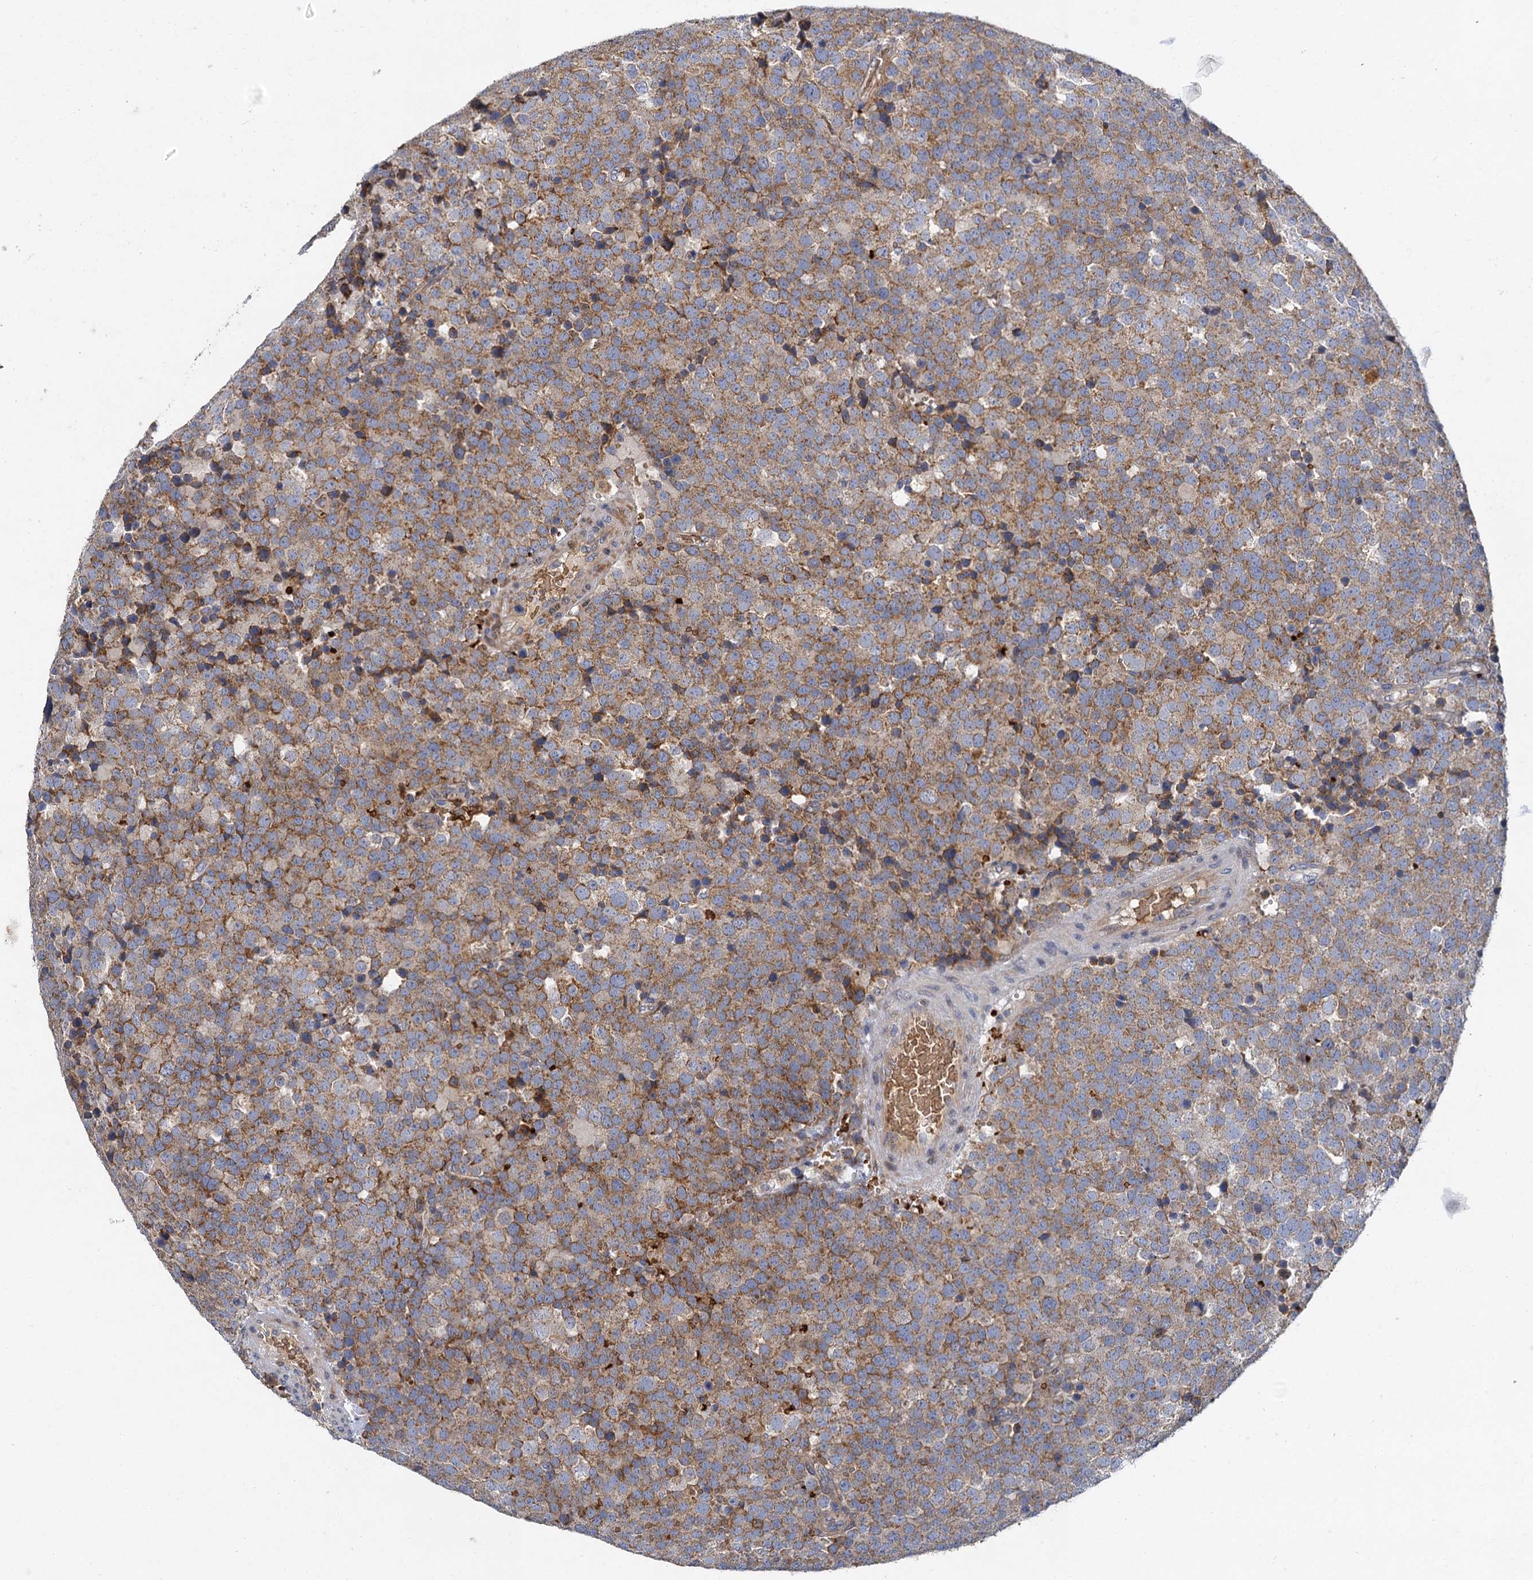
{"staining": {"intensity": "moderate", "quantity": "25%-75%", "location": "cytoplasmic/membranous"}, "tissue": "testis cancer", "cell_type": "Tumor cells", "image_type": "cancer", "snomed": [{"axis": "morphology", "description": "Seminoma, NOS"}, {"axis": "topography", "description": "Testis"}], "caption": "Moderate cytoplasmic/membranous expression is present in approximately 25%-75% of tumor cells in testis cancer.", "gene": "BCS1L", "patient": {"sex": "male", "age": 71}}